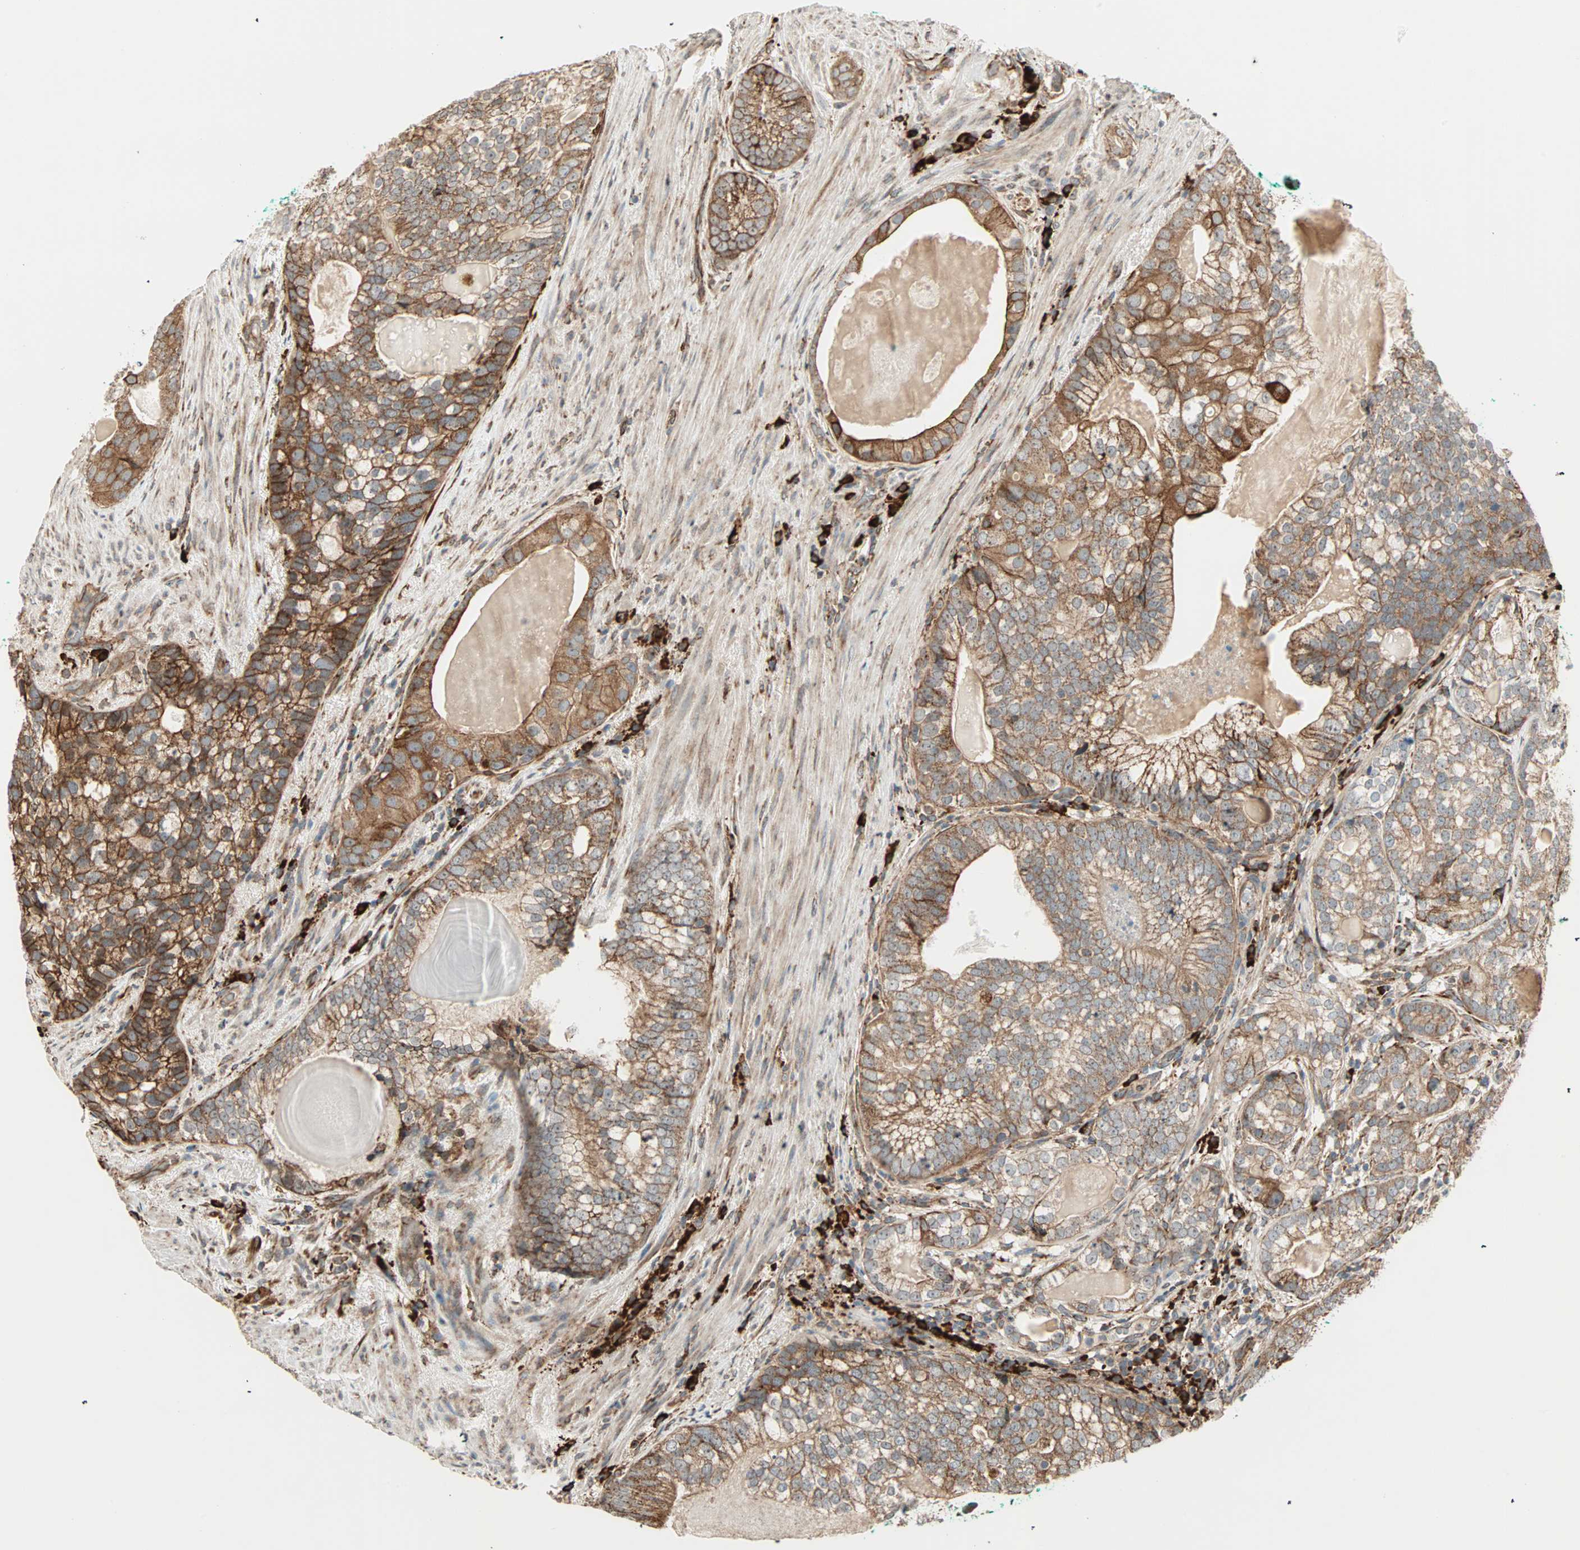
{"staining": {"intensity": "strong", "quantity": ">75%", "location": "cytoplasmic/membranous"}, "tissue": "prostate cancer", "cell_type": "Tumor cells", "image_type": "cancer", "snomed": [{"axis": "morphology", "description": "Adenocarcinoma, High grade"}, {"axis": "topography", "description": "Prostate"}], "caption": "High-magnification brightfield microscopy of high-grade adenocarcinoma (prostate) stained with DAB (brown) and counterstained with hematoxylin (blue). tumor cells exhibit strong cytoplasmic/membranous positivity is seen in about>75% of cells.", "gene": "P4HA1", "patient": {"sex": "male", "age": 66}}